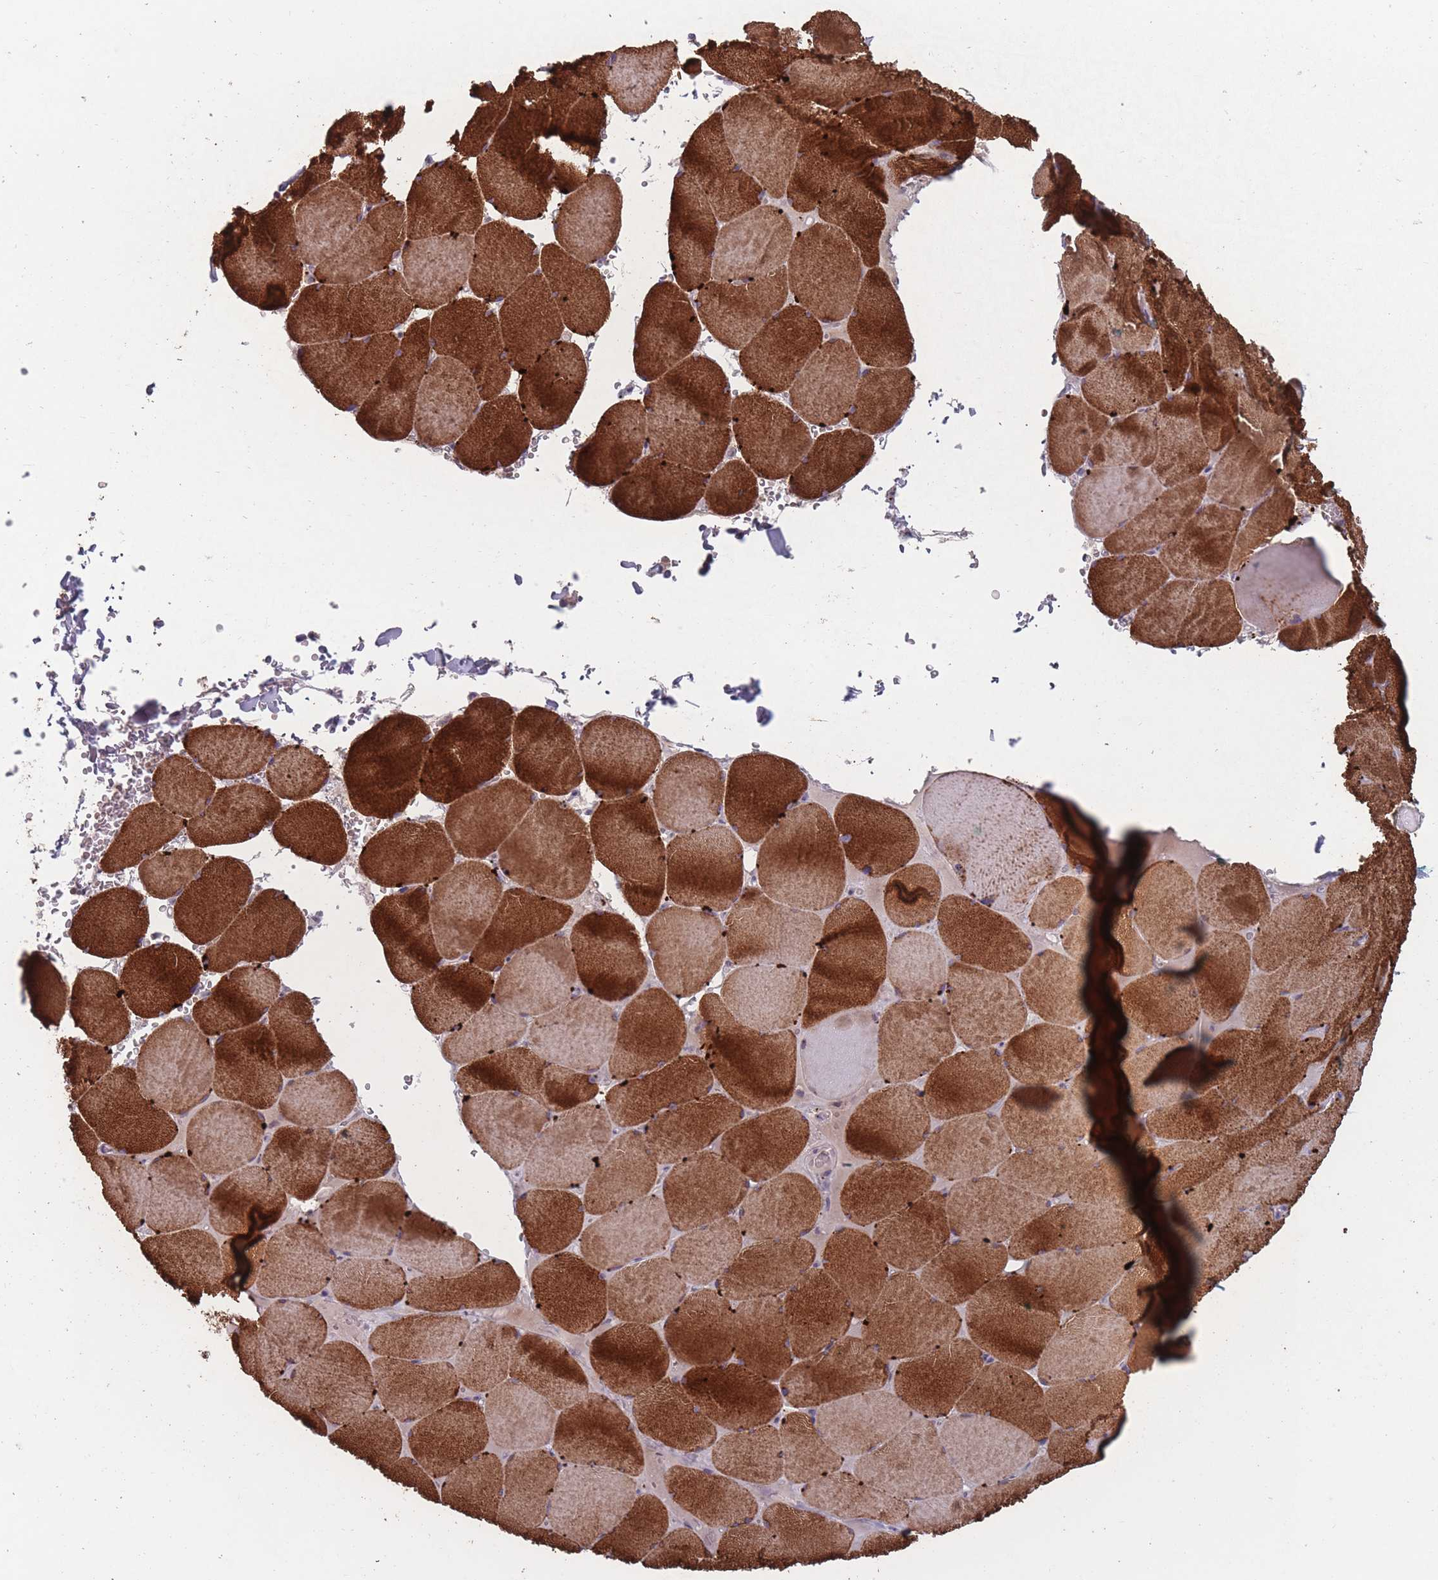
{"staining": {"intensity": "strong", "quantity": ">75%", "location": "cytoplasmic/membranous"}, "tissue": "skeletal muscle", "cell_type": "Myocytes", "image_type": "normal", "snomed": [{"axis": "morphology", "description": "Normal tissue, NOS"}, {"axis": "topography", "description": "Skeletal muscle"}, {"axis": "topography", "description": "Head-Neck"}], "caption": "This photomicrograph exhibits benign skeletal muscle stained with immunohistochemistry to label a protein in brown. The cytoplasmic/membranous of myocytes show strong positivity for the protein. Nuclei are counter-stained blue.", "gene": "PEX7", "patient": {"sex": "male", "age": 66}}